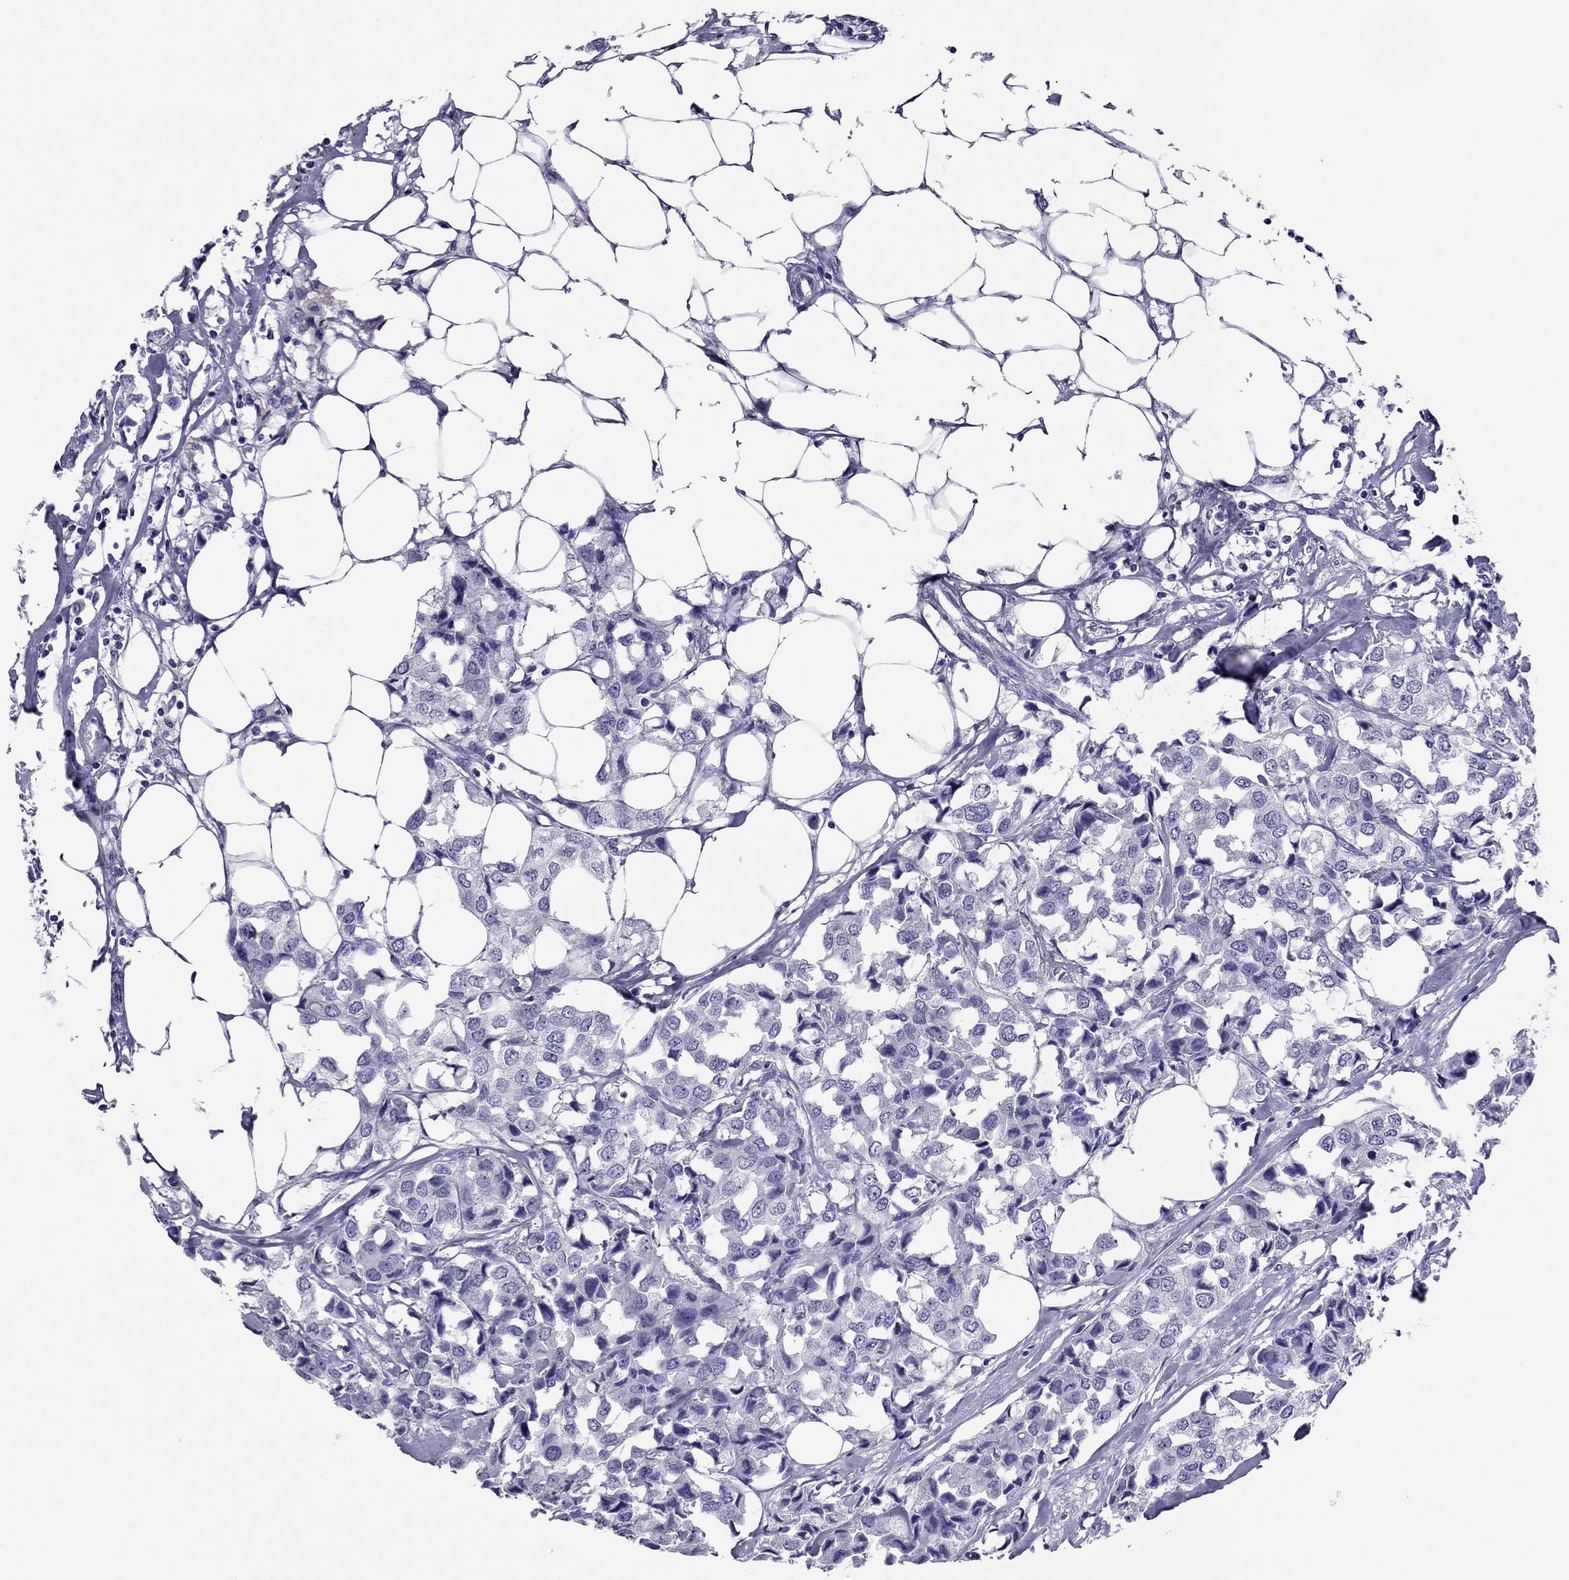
{"staining": {"intensity": "negative", "quantity": "none", "location": "none"}, "tissue": "breast cancer", "cell_type": "Tumor cells", "image_type": "cancer", "snomed": [{"axis": "morphology", "description": "Duct carcinoma"}, {"axis": "topography", "description": "Breast"}], "caption": "This photomicrograph is of breast cancer stained with immunohistochemistry (IHC) to label a protein in brown with the nuclei are counter-stained blue. There is no expression in tumor cells.", "gene": "MYL11", "patient": {"sex": "female", "age": 80}}